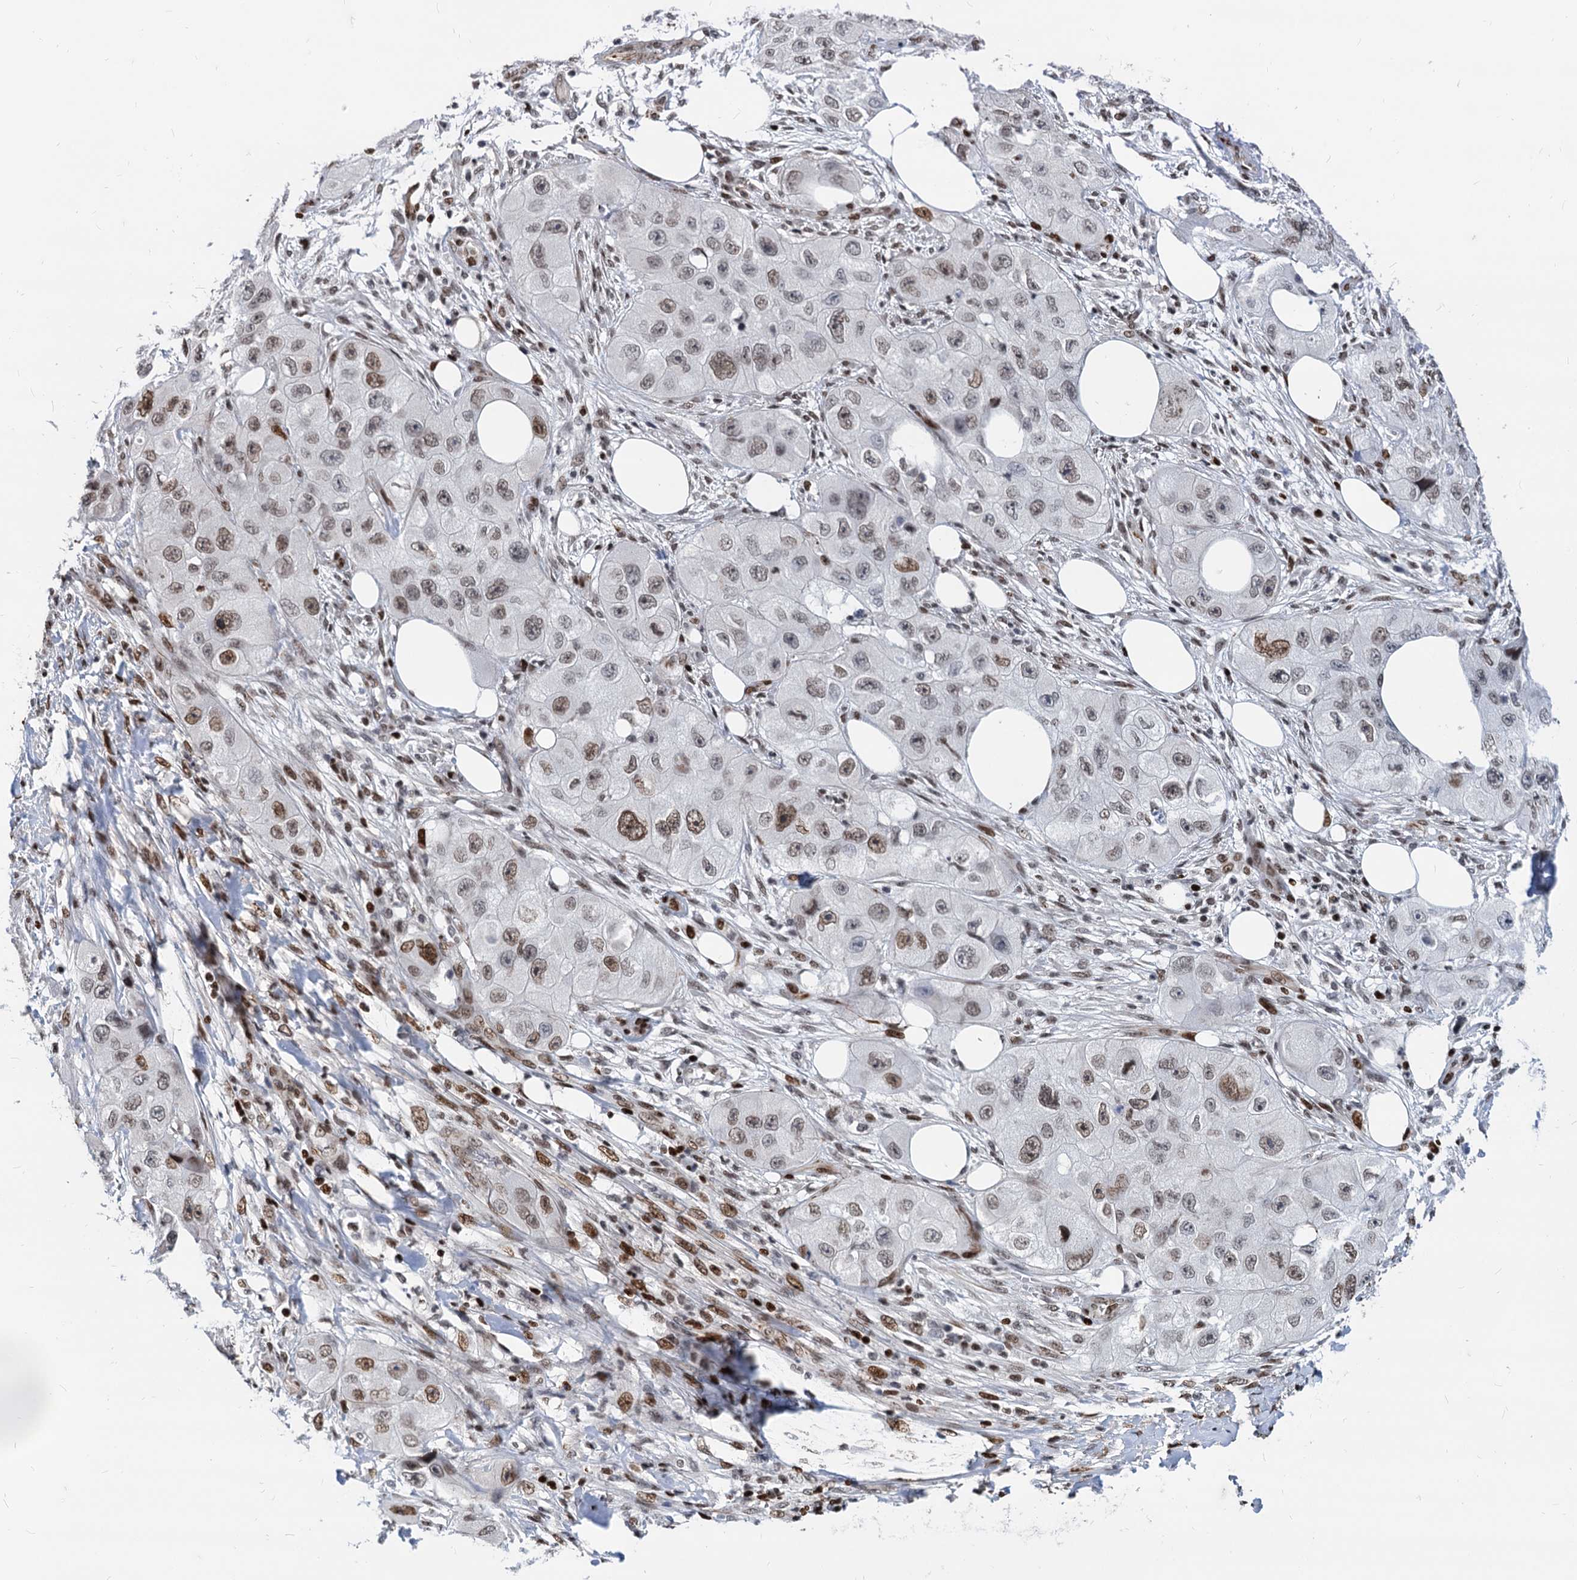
{"staining": {"intensity": "moderate", "quantity": ">75%", "location": "nuclear"}, "tissue": "skin cancer", "cell_type": "Tumor cells", "image_type": "cancer", "snomed": [{"axis": "morphology", "description": "Squamous cell carcinoma, NOS"}, {"axis": "topography", "description": "Skin"}, {"axis": "topography", "description": "Subcutis"}], "caption": "Tumor cells display medium levels of moderate nuclear expression in approximately >75% of cells in skin cancer.", "gene": "MECP2", "patient": {"sex": "male", "age": 73}}